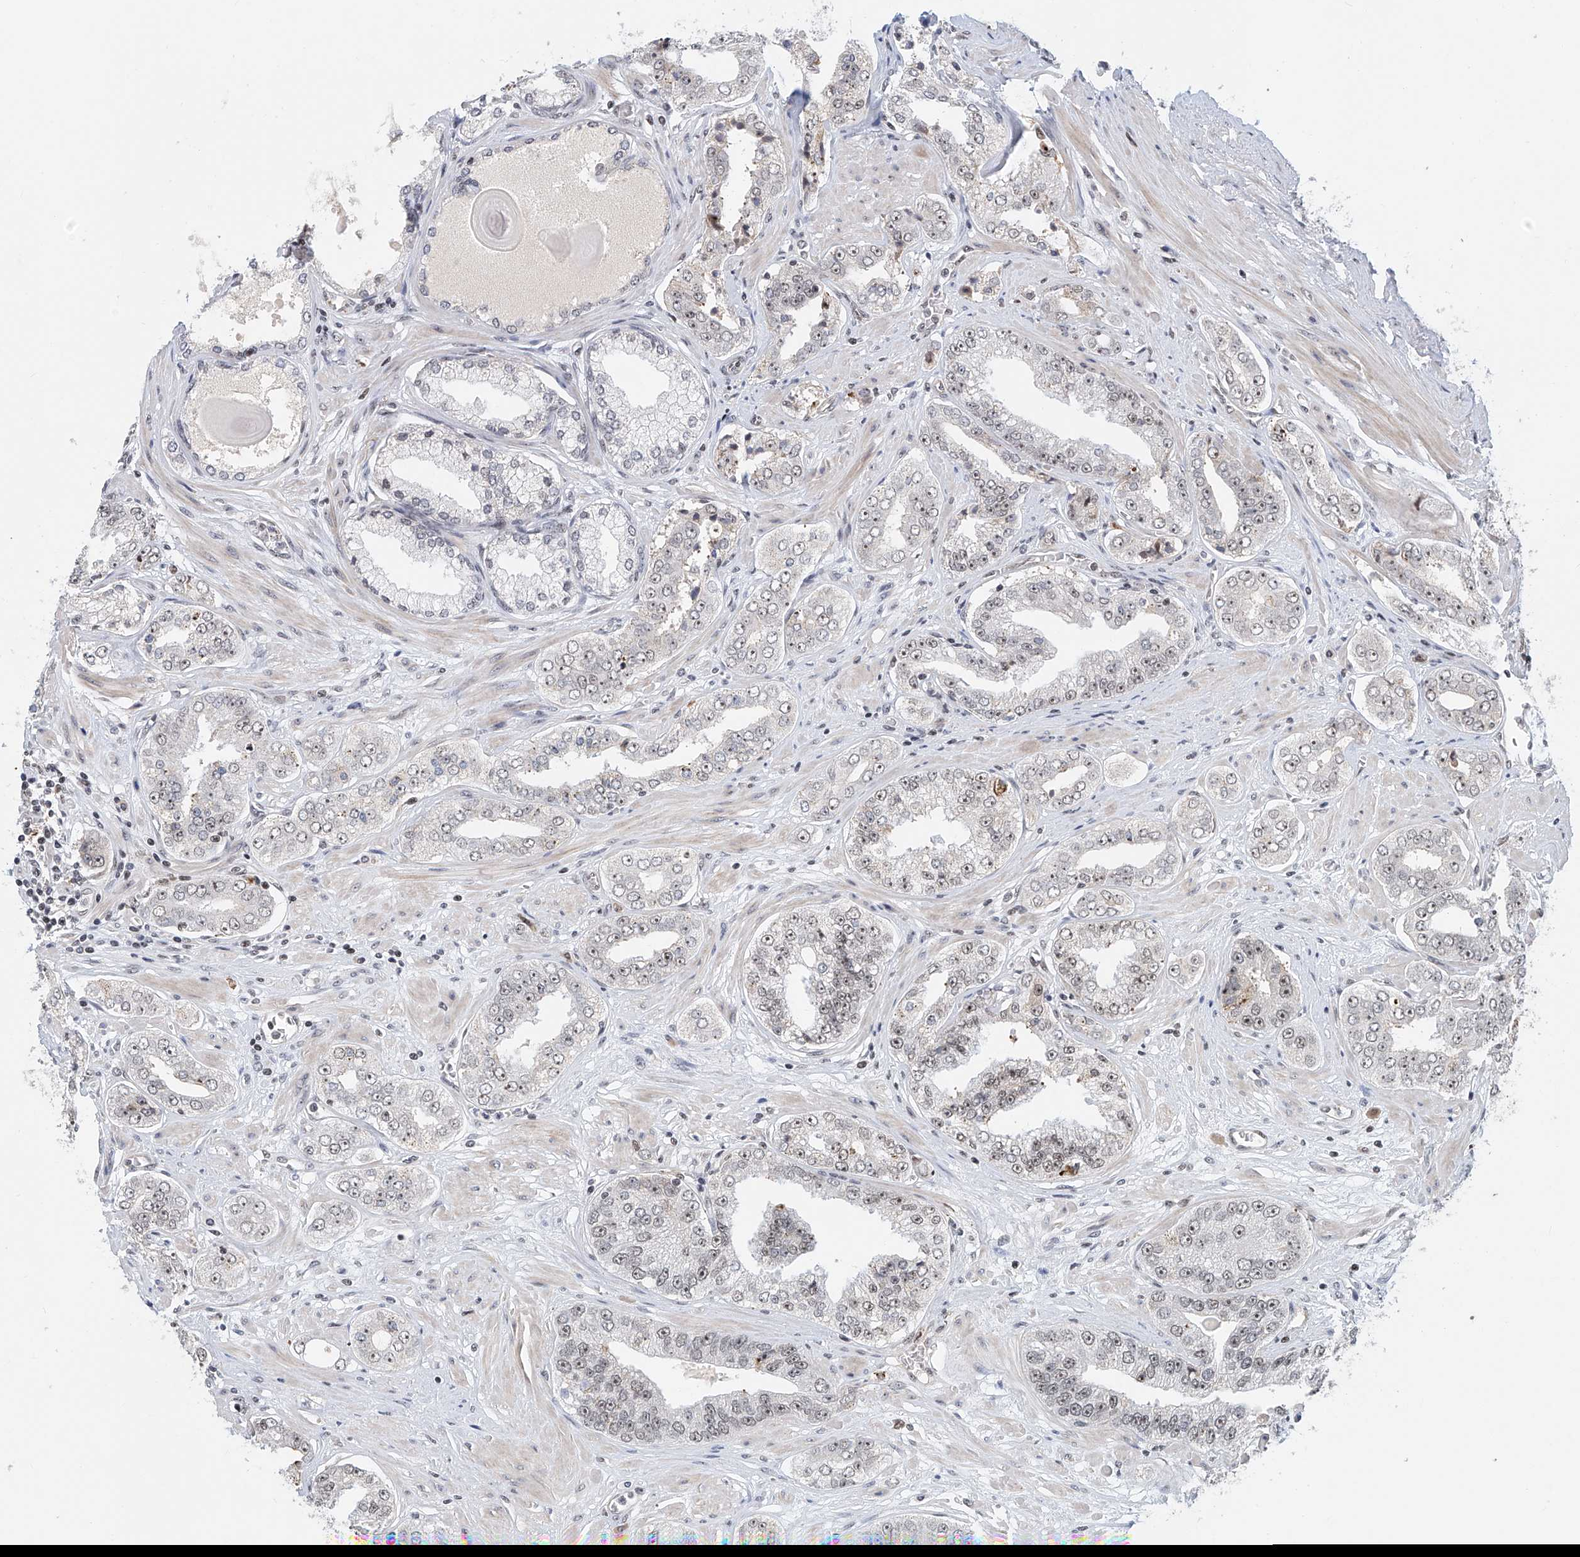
{"staining": {"intensity": "weak", "quantity": "25%-75%", "location": "nuclear"}, "tissue": "prostate cancer", "cell_type": "Tumor cells", "image_type": "cancer", "snomed": [{"axis": "morphology", "description": "Adenocarcinoma, High grade"}, {"axis": "topography", "description": "Prostate"}], "caption": "Prostate adenocarcinoma (high-grade) tissue exhibits weak nuclear staining in approximately 25%-75% of tumor cells, visualized by immunohistochemistry. (DAB (3,3'-diaminobenzidine) IHC with brightfield microscopy, high magnification).", "gene": "PRUNE2", "patient": {"sex": "male", "age": 71}}